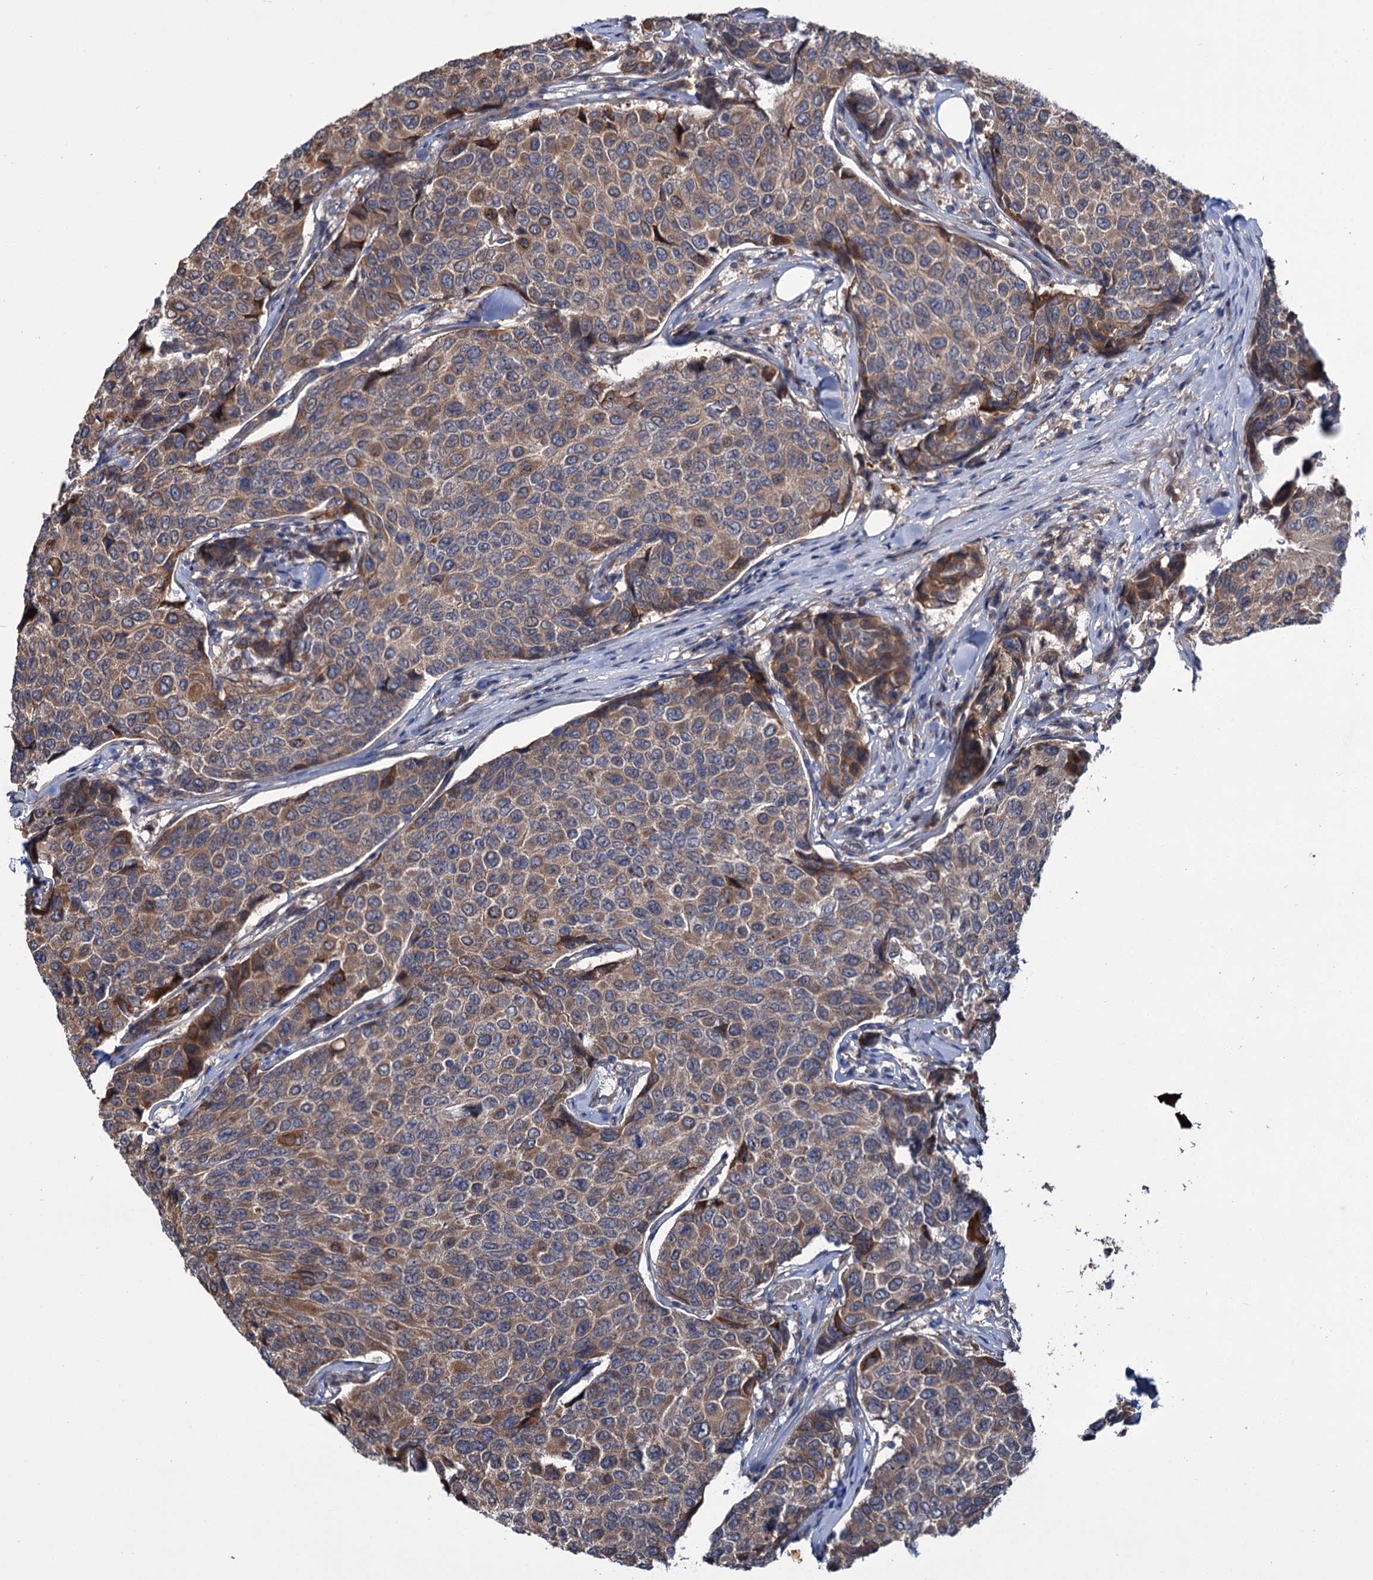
{"staining": {"intensity": "moderate", "quantity": "<25%", "location": "cytoplasmic/membranous"}, "tissue": "breast cancer", "cell_type": "Tumor cells", "image_type": "cancer", "snomed": [{"axis": "morphology", "description": "Duct carcinoma"}, {"axis": "topography", "description": "Breast"}], "caption": "Breast cancer stained with a brown dye reveals moderate cytoplasmic/membranous positive expression in approximately <25% of tumor cells.", "gene": "PTPN3", "patient": {"sex": "female", "age": 55}}